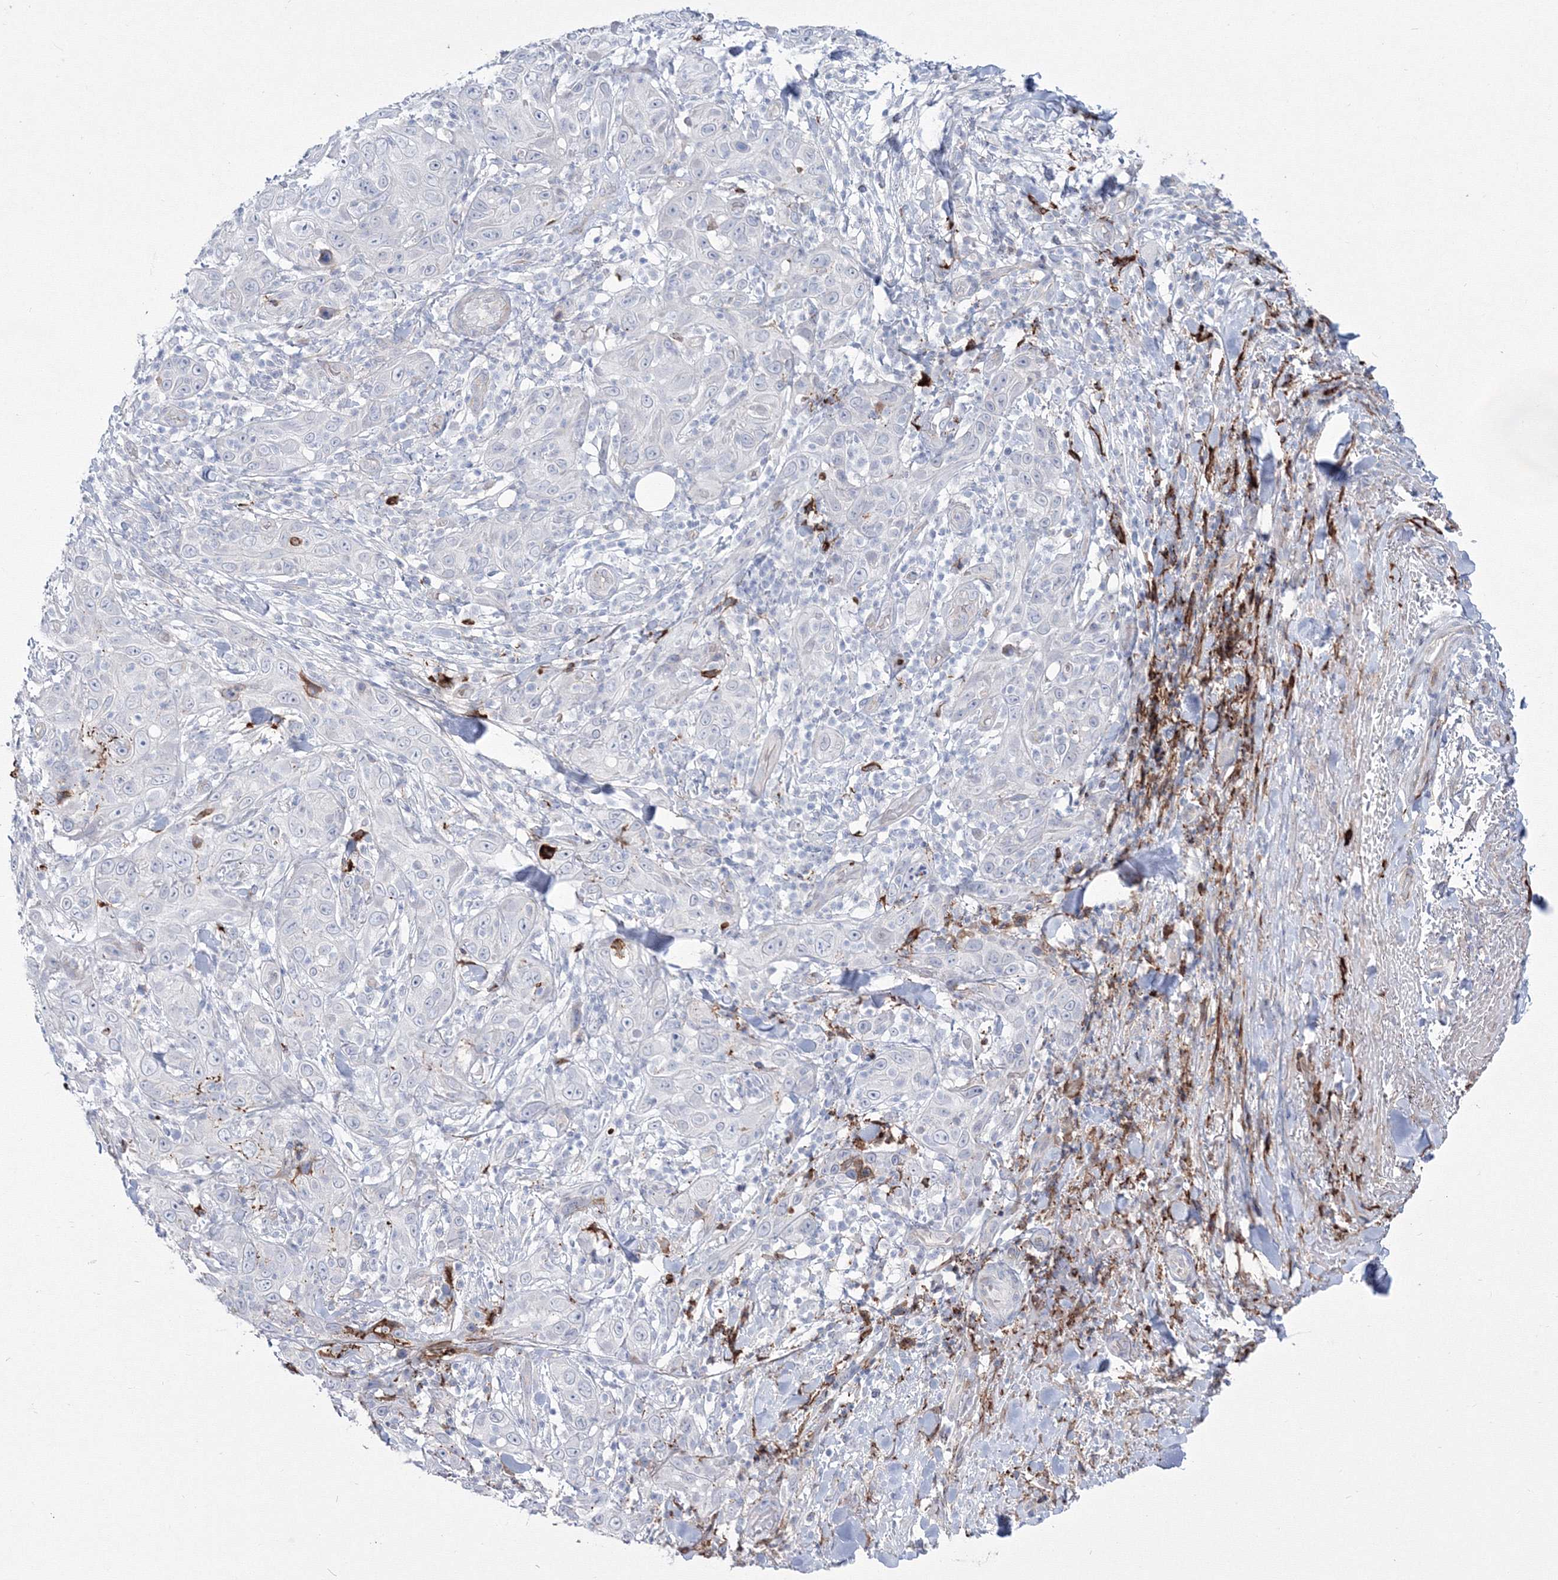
{"staining": {"intensity": "negative", "quantity": "none", "location": "none"}, "tissue": "skin cancer", "cell_type": "Tumor cells", "image_type": "cancer", "snomed": [{"axis": "morphology", "description": "Squamous cell carcinoma, NOS"}, {"axis": "topography", "description": "Skin"}], "caption": "Tumor cells show no significant protein expression in skin cancer.", "gene": "HYAL2", "patient": {"sex": "female", "age": 88}}